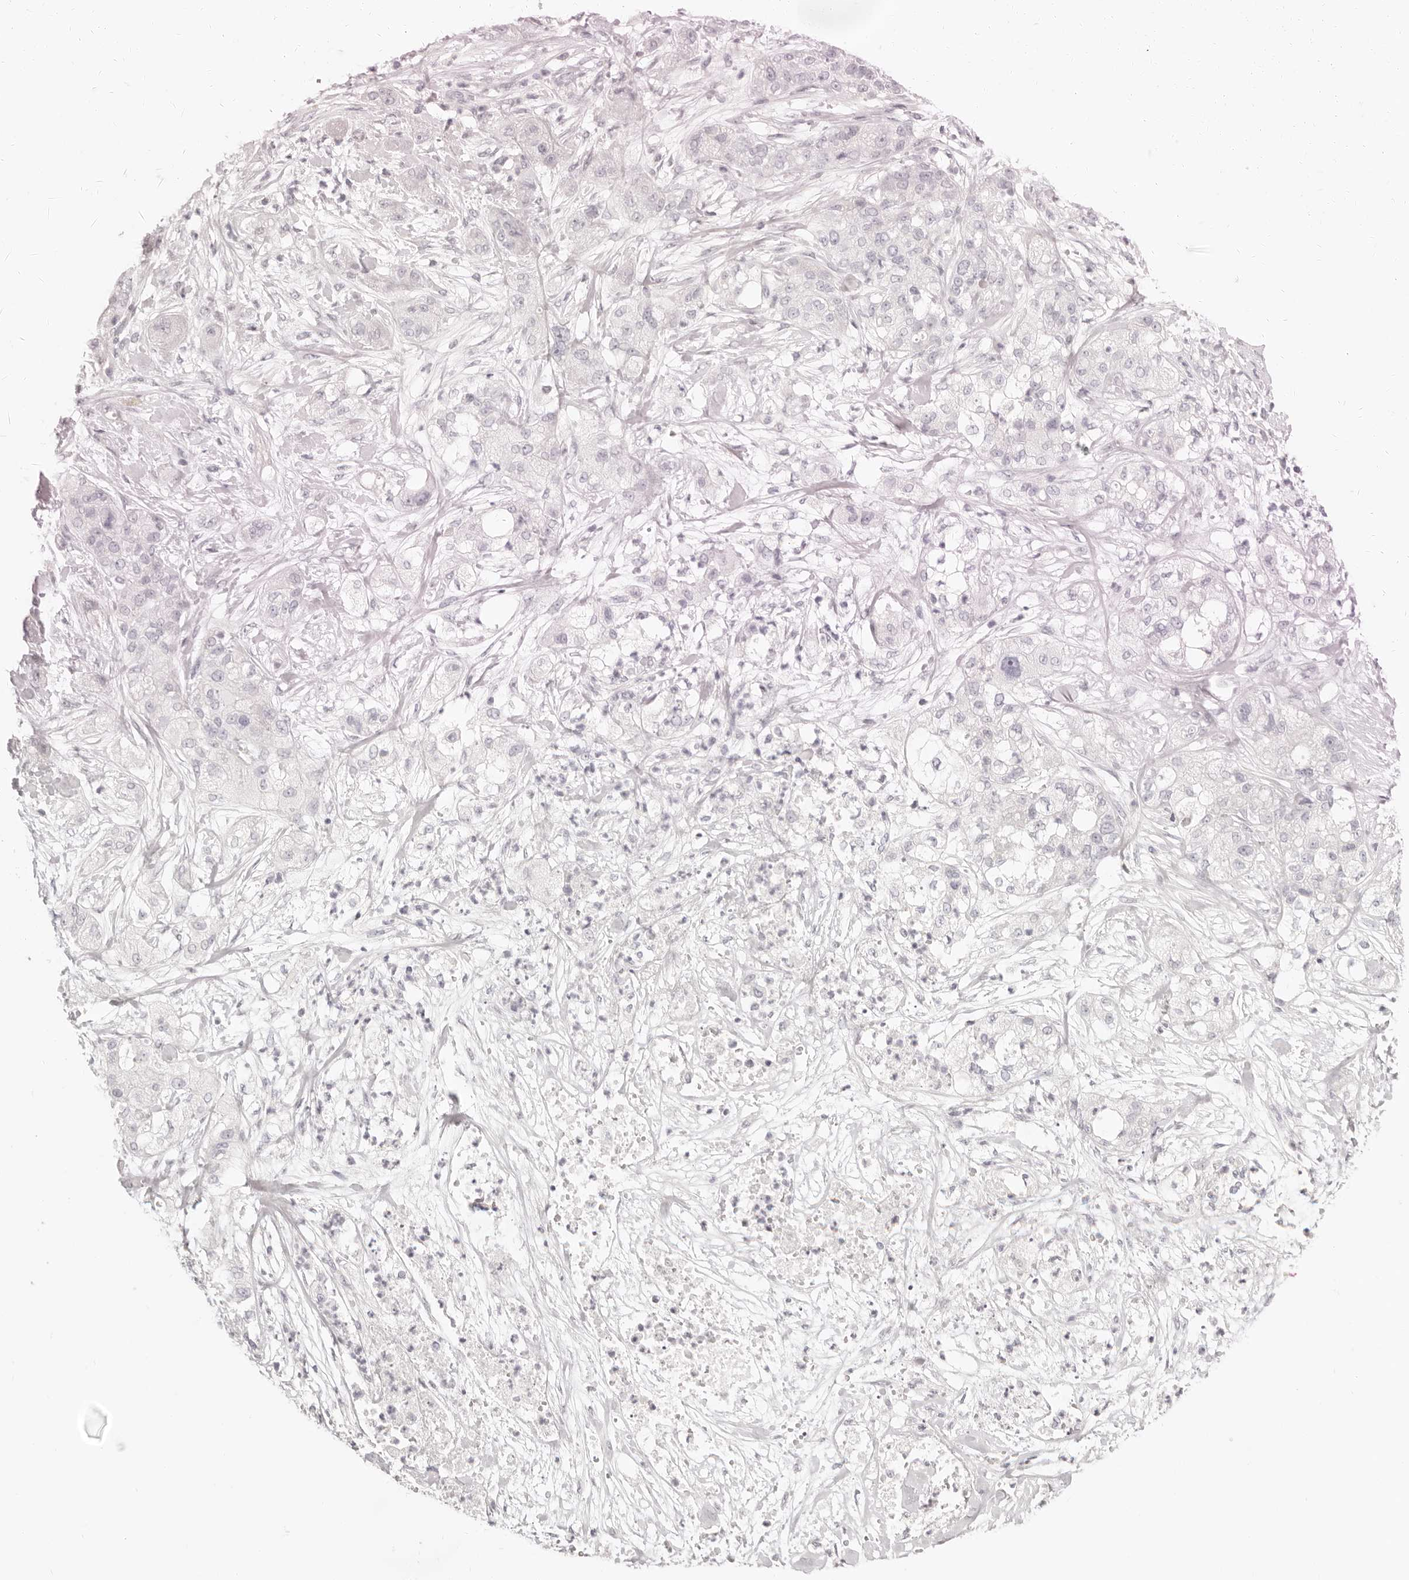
{"staining": {"intensity": "negative", "quantity": "none", "location": "none"}, "tissue": "pancreatic cancer", "cell_type": "Tumor cells", "image_type": "cancer", "snomed": [{"axis": "morphology", "description": "Adenocarcinoma, NOS"}, {"axis": "topography", "description": "Pancreas"}], "caption": "DAB (3,3'-diaminobenzidine) immunohistochemical staining of pancreatic cancer (adenocarcinoma) reveals no significant expression in tumor cells.", "gene": "FABP1", "patient": {"sex": "female", "age": 78}}